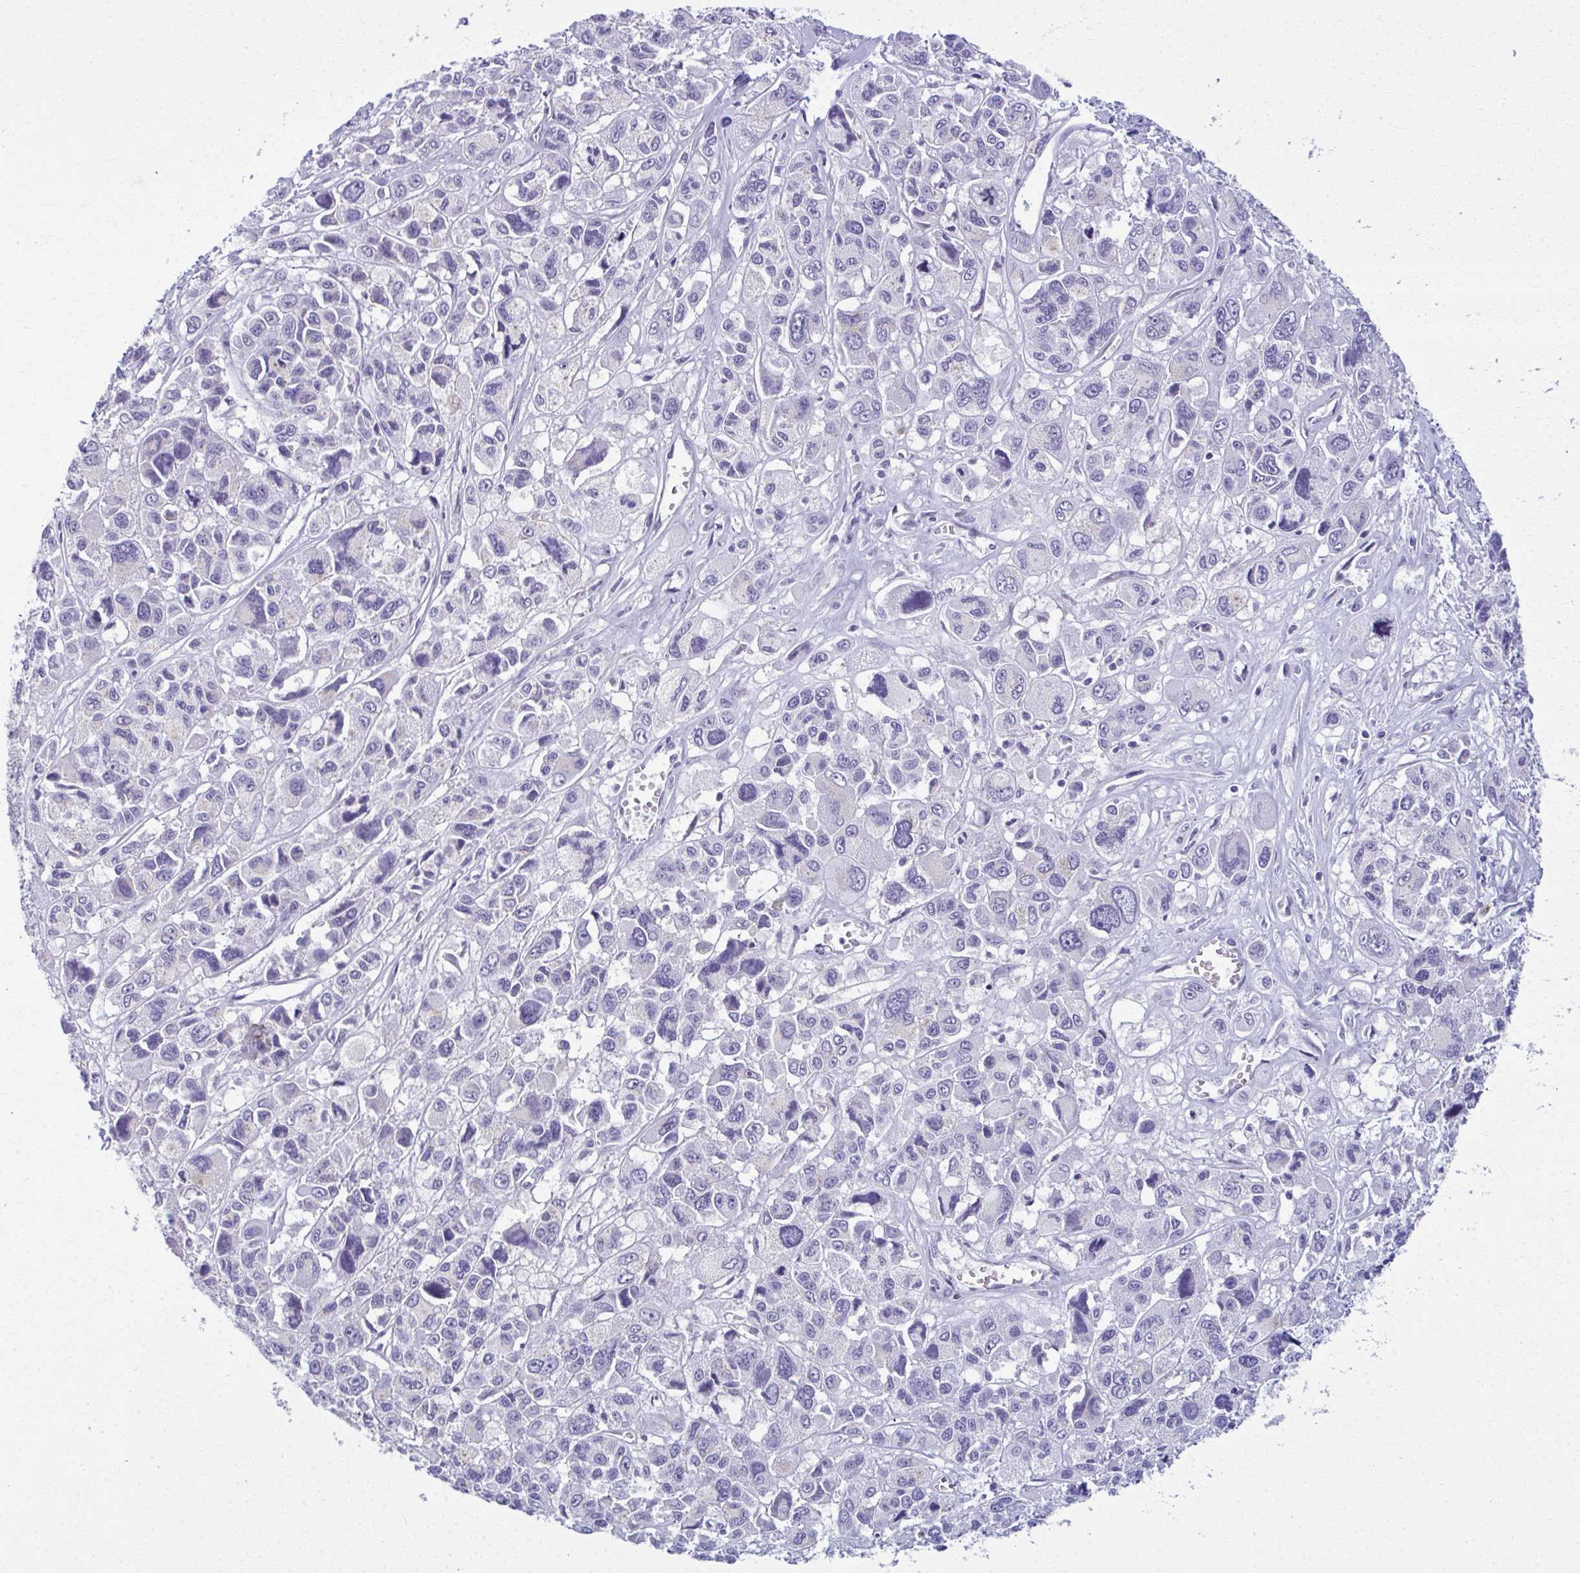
{"staining": {"intensity": "negative", "quantity": "none", "location": "none"}, "tissue": "melanoma", "cell_type": "Tumor cells", "image_type": "cancer", "snomed": [{"axis": "morphology", "description": "Malignant melanoma, NOS"}, {"axis": "topography", "description": "Skin"}], "caption": "Tumor cells show no significant expression in malignant melanoma.", "gene": "SCLY", "patient": {"sex": "female", "age": 66}}